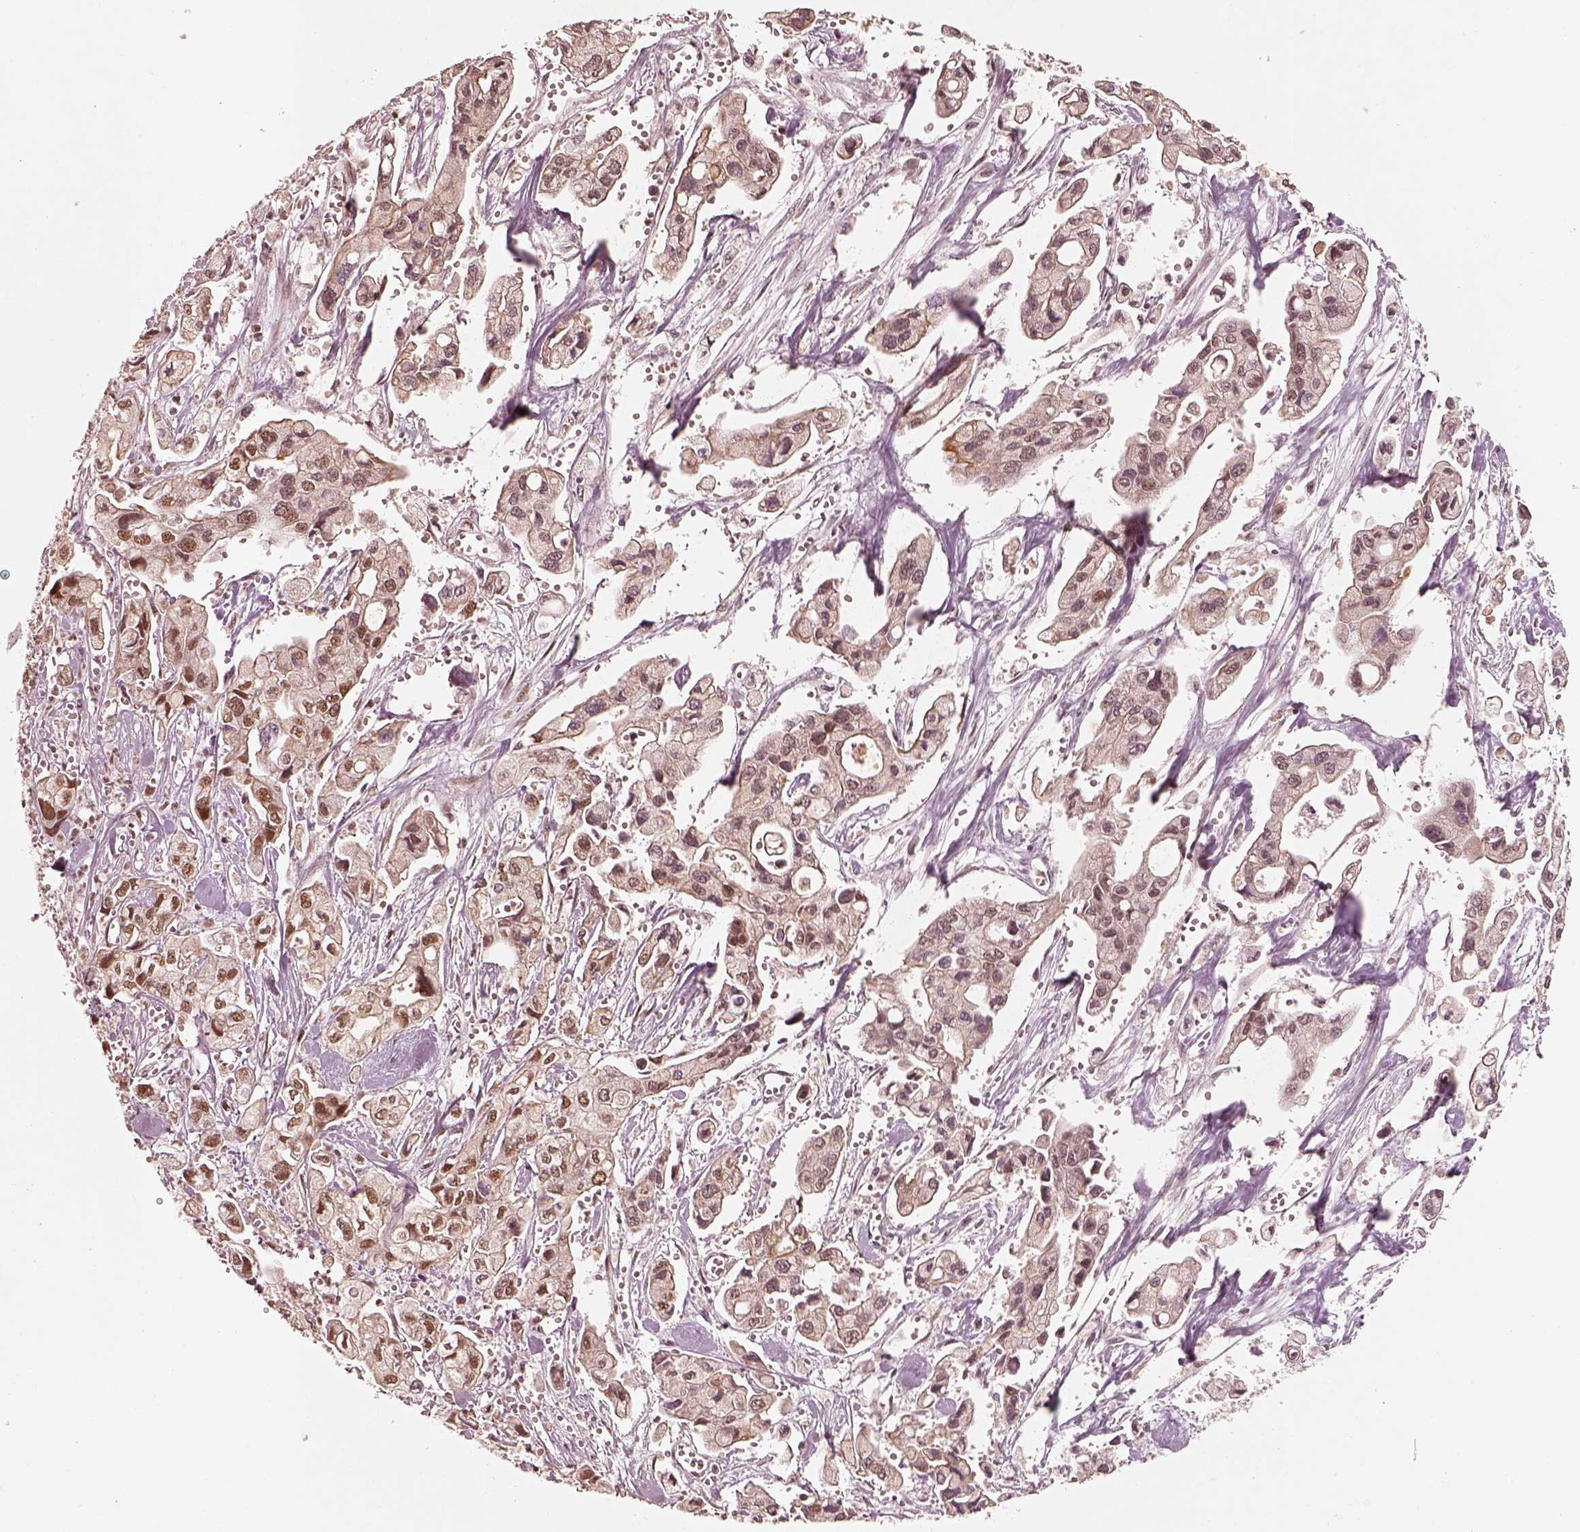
{"staining": {"intensity": "moderate", "quantity": "25%-75%", "location": "nuclear"}, "tissue": "pancreatic cancer", "cell_type": "Tumor cells", "image_type": "cancer", "snomed": [{"axis": "morphology", "description": "Adenocarcinoma, NOS"}, {"axis": "topography", "description": "Pancreas"}], "caption": "Pancreatic cancer (adenocarcinoma) stained with a brown dye demonstrates moderate nuclear positive expression in approximately 25%-75% of tumor cells.", "gene": "GMEB2", "patient": {"sex": "male", "age": 70}}